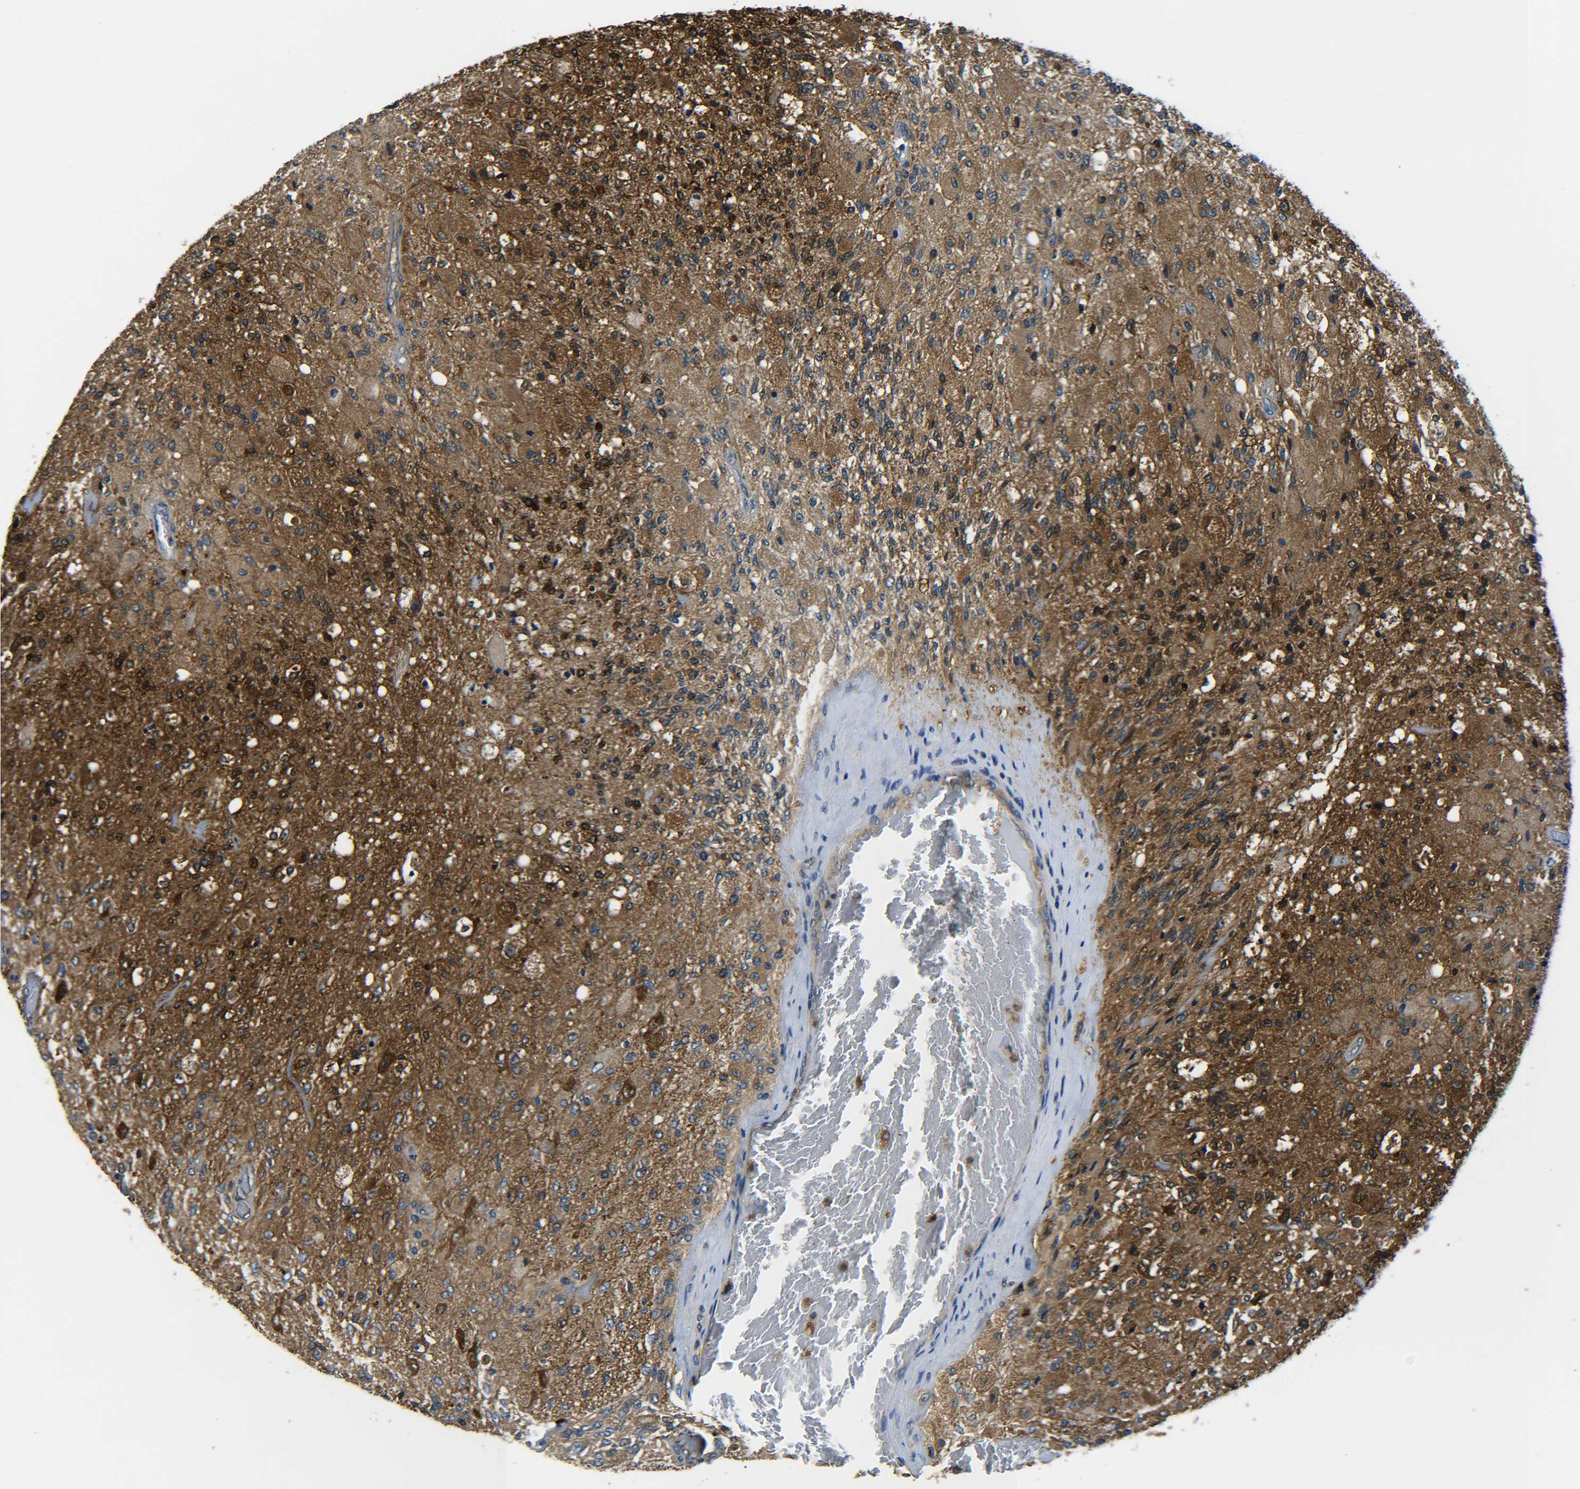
{"staining": {"intensity": "moderate", "quantity": ">75%", "location": "cytoplasmic/membranous"}, "tissue": "glioma", "cell_type": "Tumor cells", "image_type": "cancer", "snomed": [{"axis": "morphology", "description": "Normal tissue, NOS"}, {"axis": "morphology", "description": "Glioma, malignant, High grade"}, {"axis": "topography", "description": "Cerebral cortex"}], "caption": "Immunohistochemistry (IHC) histopathology image of human high-grade glioma (malignant) stained for a protein (brown), which exhibits medium levels of moderate cytoplasmic/membranous expression in approximately >75% of tumor cells.", "gene": "PREB", "patient": {"sex": "male", "age": 77}}